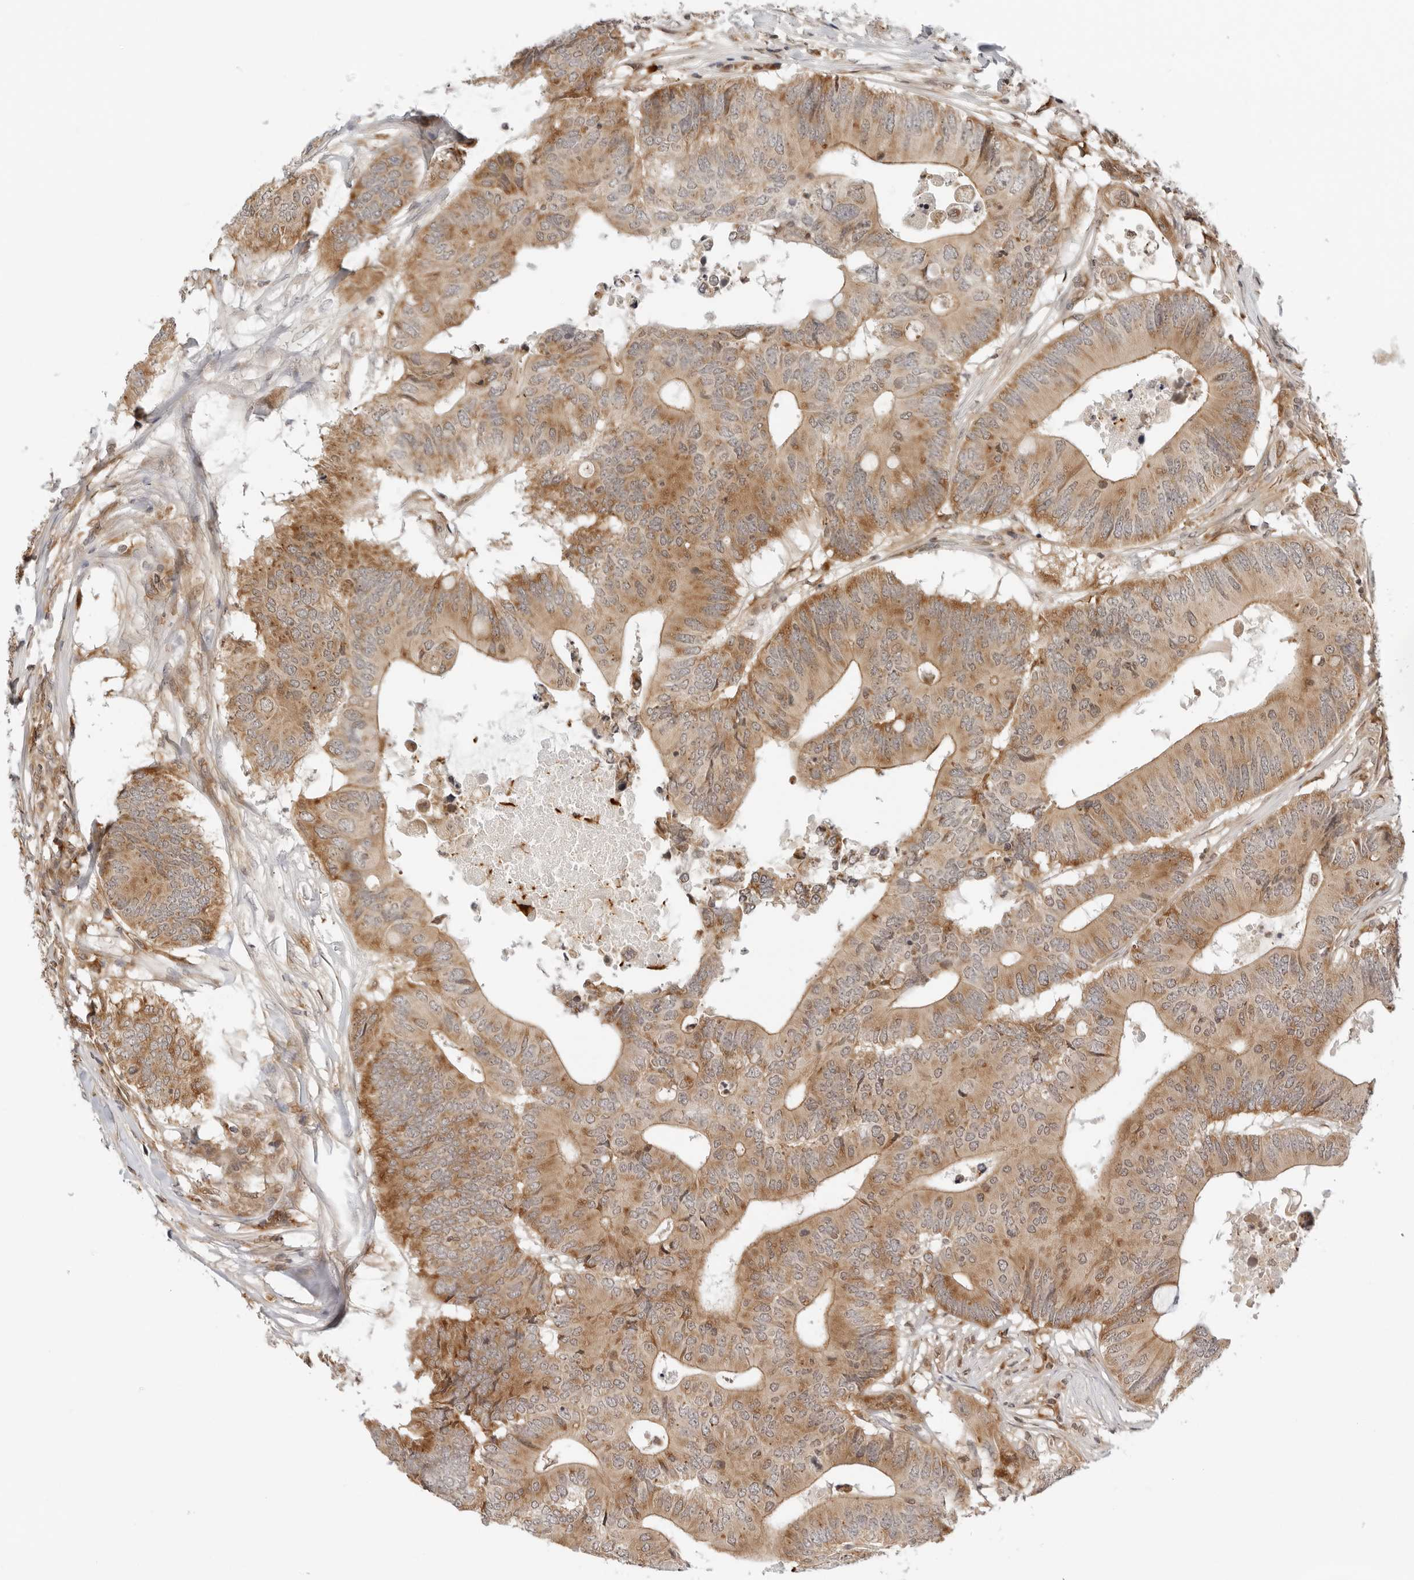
{"staining": {"intensity": "moderate", "quantity": ">75%", "location": "cytoplasmic/membranous"}, "tissue": "colorectal cancer", "cell_type": "Tumor cells", "image_type": "cancer", "snomed": [{"axis": "morphology", "description": "Adenocarcinoma, NOS"}, {"axis": "topography", "description": "Colon"}], "caption": "Colorectal cancer (adenocarcinoma) stained with IHC reveals moderate cytoplasmic/membranous positivity in approximately >75% of tumor cells. (Stains: DAB in brown, nuclei in blue, Microscopy: brightfield microscopy at high magnification).", "gene": "RC3H1", "patient": {"sex": "male", "age": 71}}